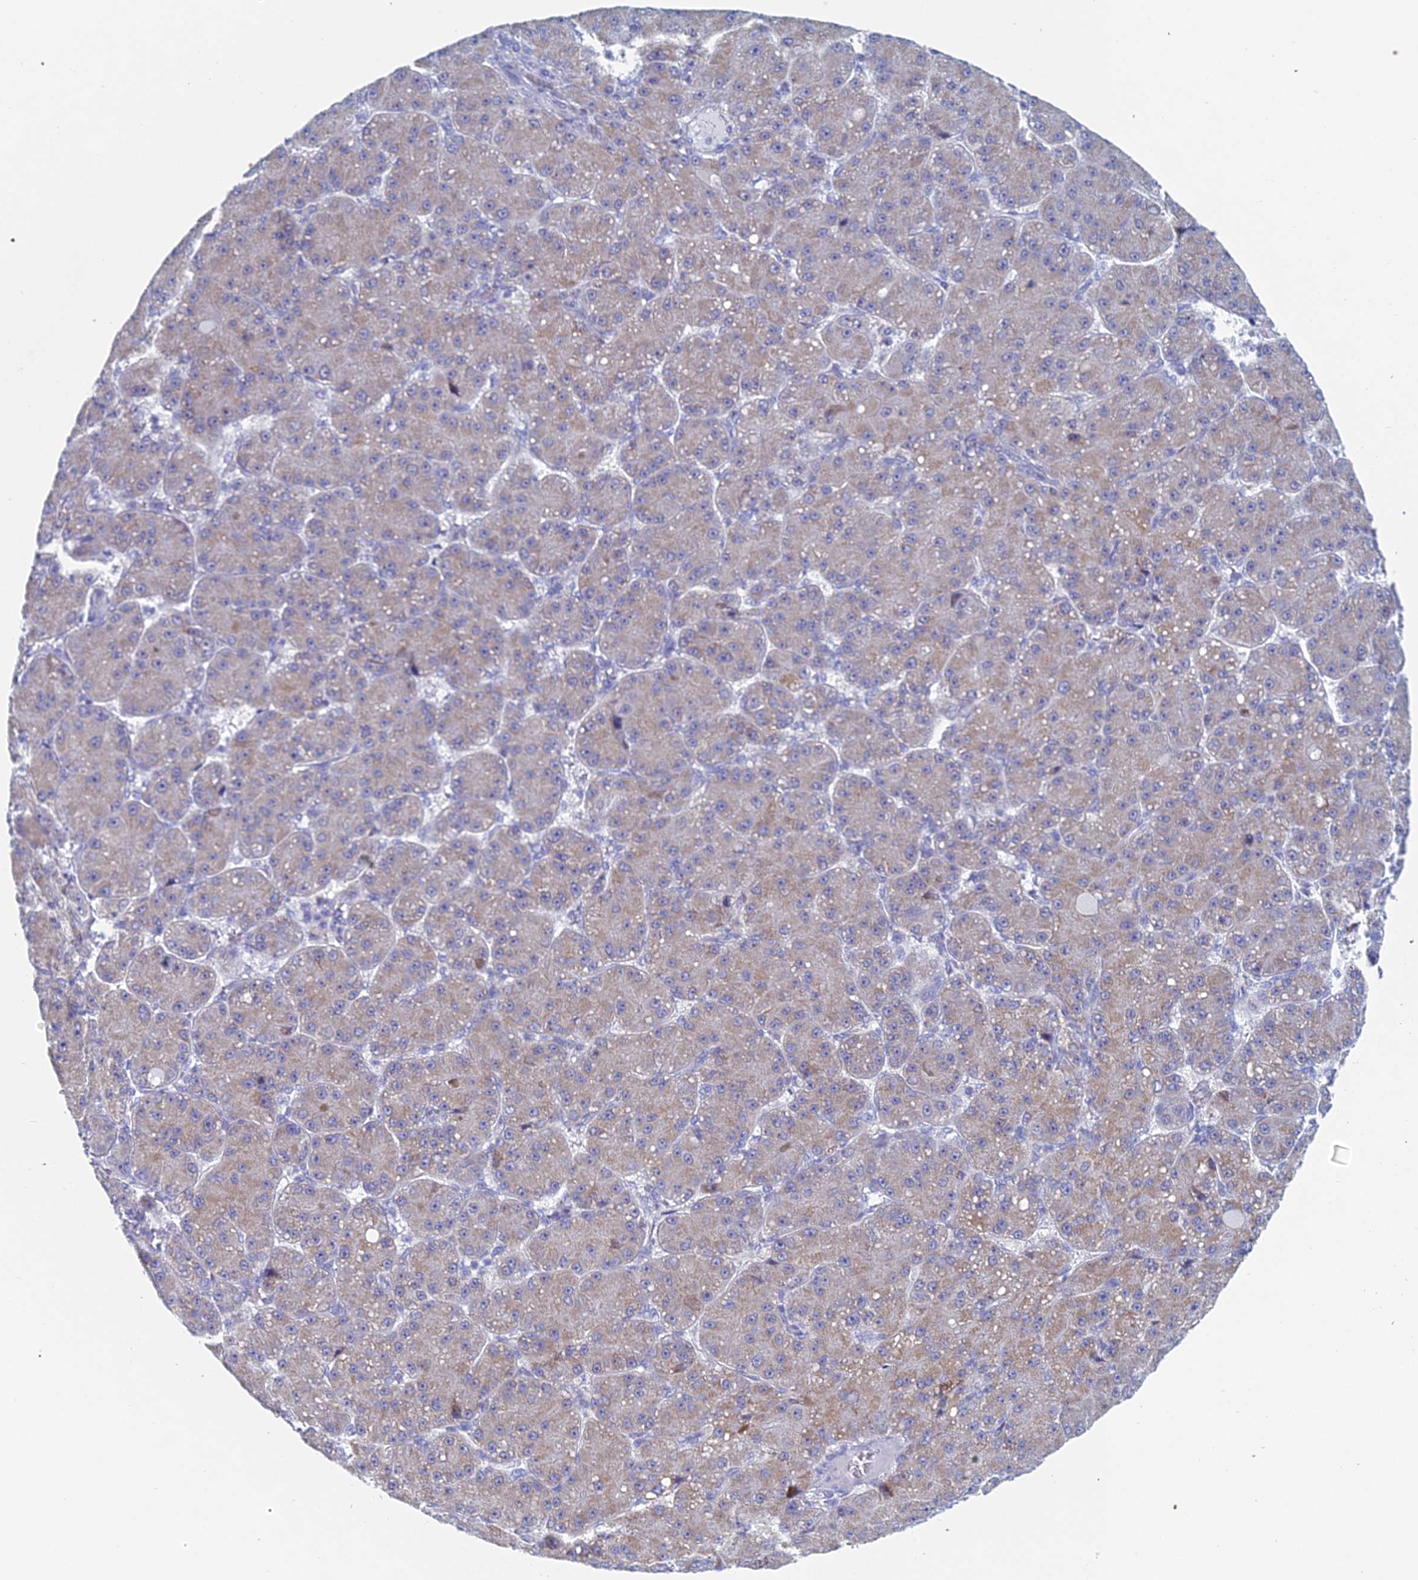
{"staining": {"intensity": "weak", "quantity": "25%-75%", "location": "cytoplasmic/membranous"}, "tissue": "liver cancer", "cell_type": "Tumor cells", "image_type": "cancer", "snomed": [{"axis": "morphology", "description": "Carcinoma, Hepatocellular, NOS"}, {"axis": "topography", "description": "Liver"}], "caption": "Weak cytoplasmic/membranous positivity for a protein is appreciated in approximately 25%-75% of tumor cells of liver cancer (hepatocellular carcinoma) using immunohistochemistry (IHC).", "gene": "ACSM1", "patient": {"sex": "male", "age": 67}}